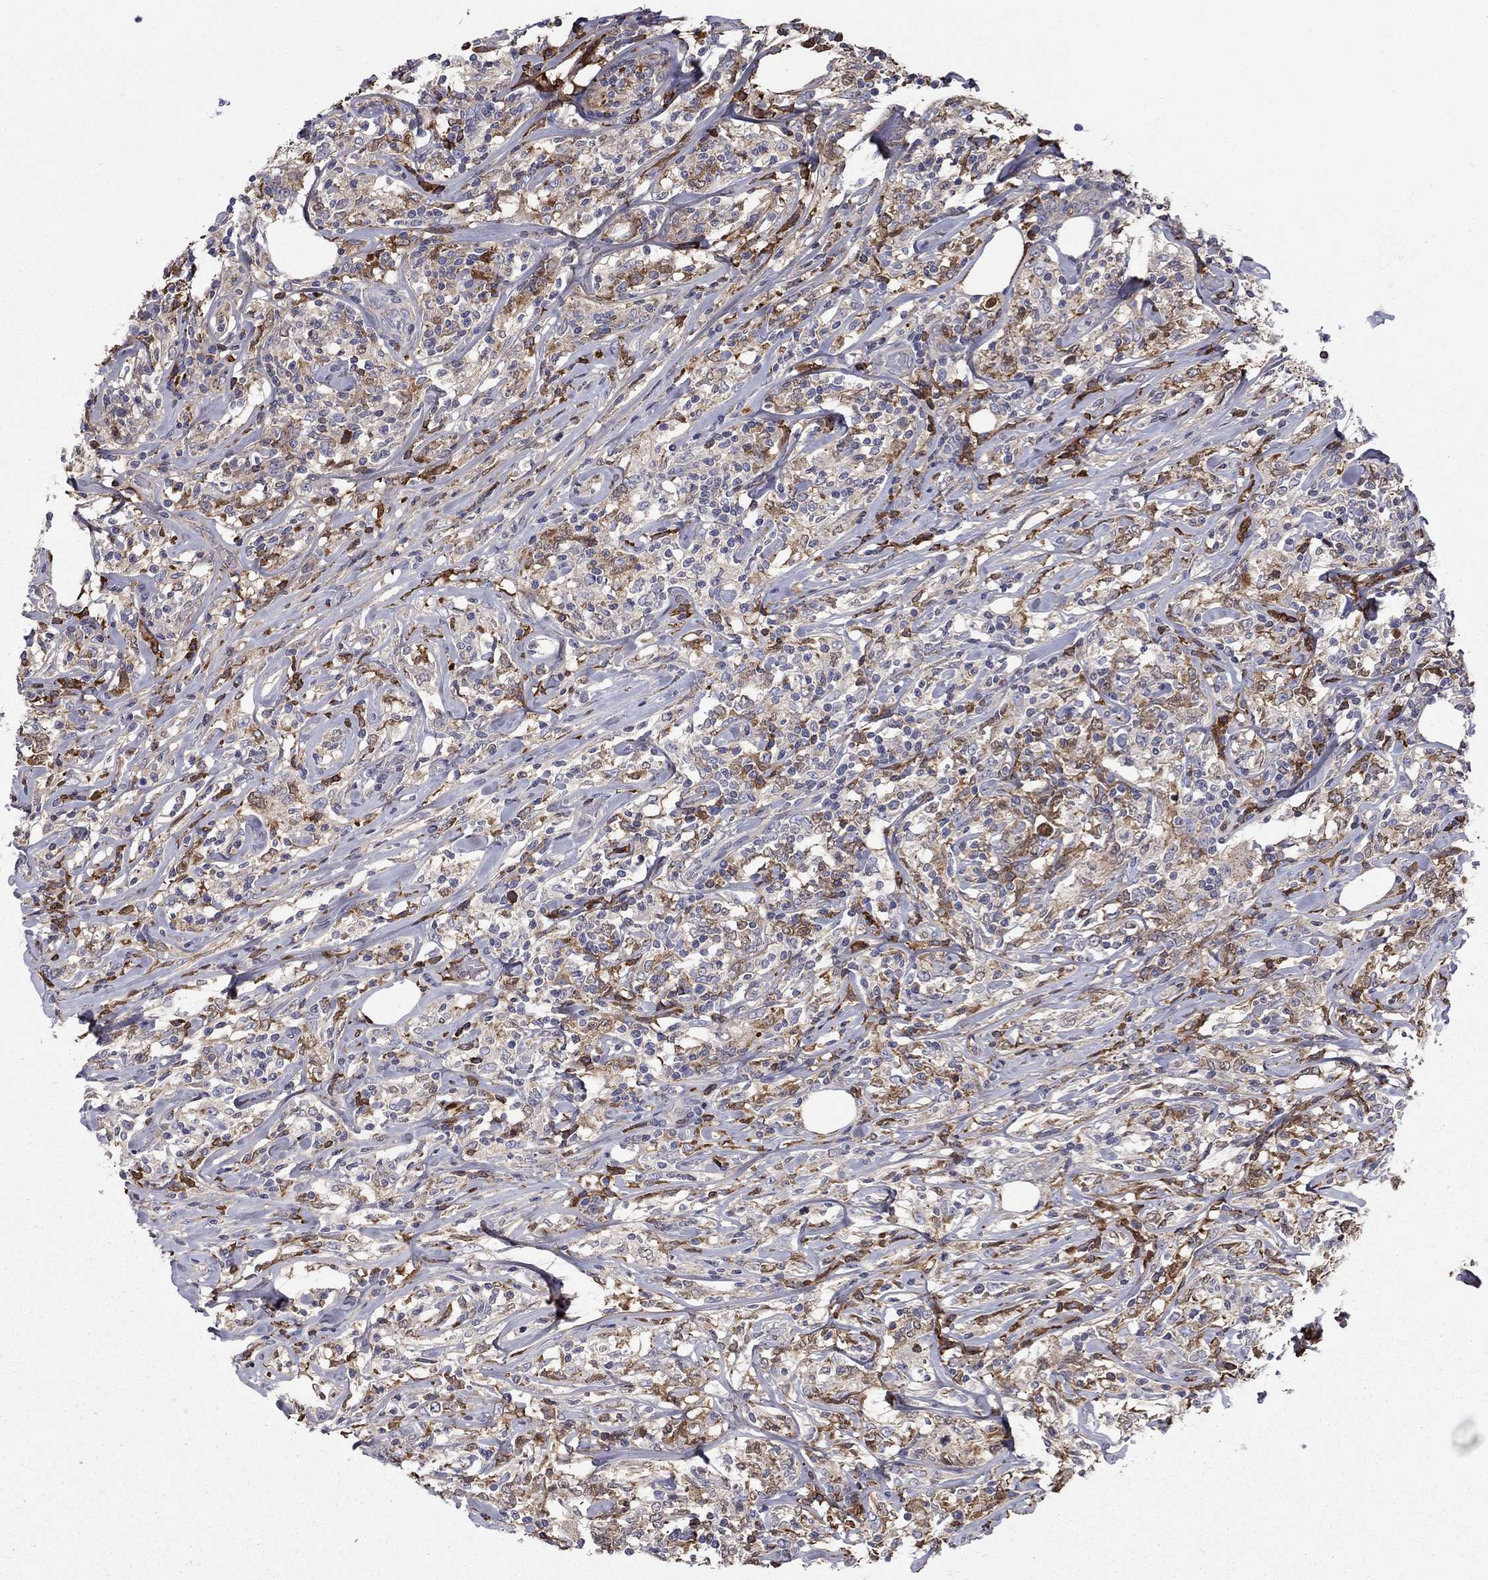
{"staining": {"intensity": "moderate", "quantity": "25%-75%", "location": "cytoplasmic/membranous"}, "tissue": "lymphoma", "cell_type": "Tumor cells", "image_type": "cancer", "snomed": [{"axis": "morphology", "description": "Malignant lymphoma, non-Hodgkin's type, High grade"}, {"axis": "topography", "description": "Lymph node"}], "caption": "A histopathology image of malignant lymphoma, non-Hodgkin's type (high-grade) stained for a protein demonstrates moderate cytoplasmic/membranous brown staining in tumor cells. The staining is performed using DAB (3,3'-diaminobenzidine) brown chromogen to label protein expression. The nuclei are counter-stained blue using hematoxylin.", "gene": "HPX", "patient": {"sex": "female", "age": 84}}